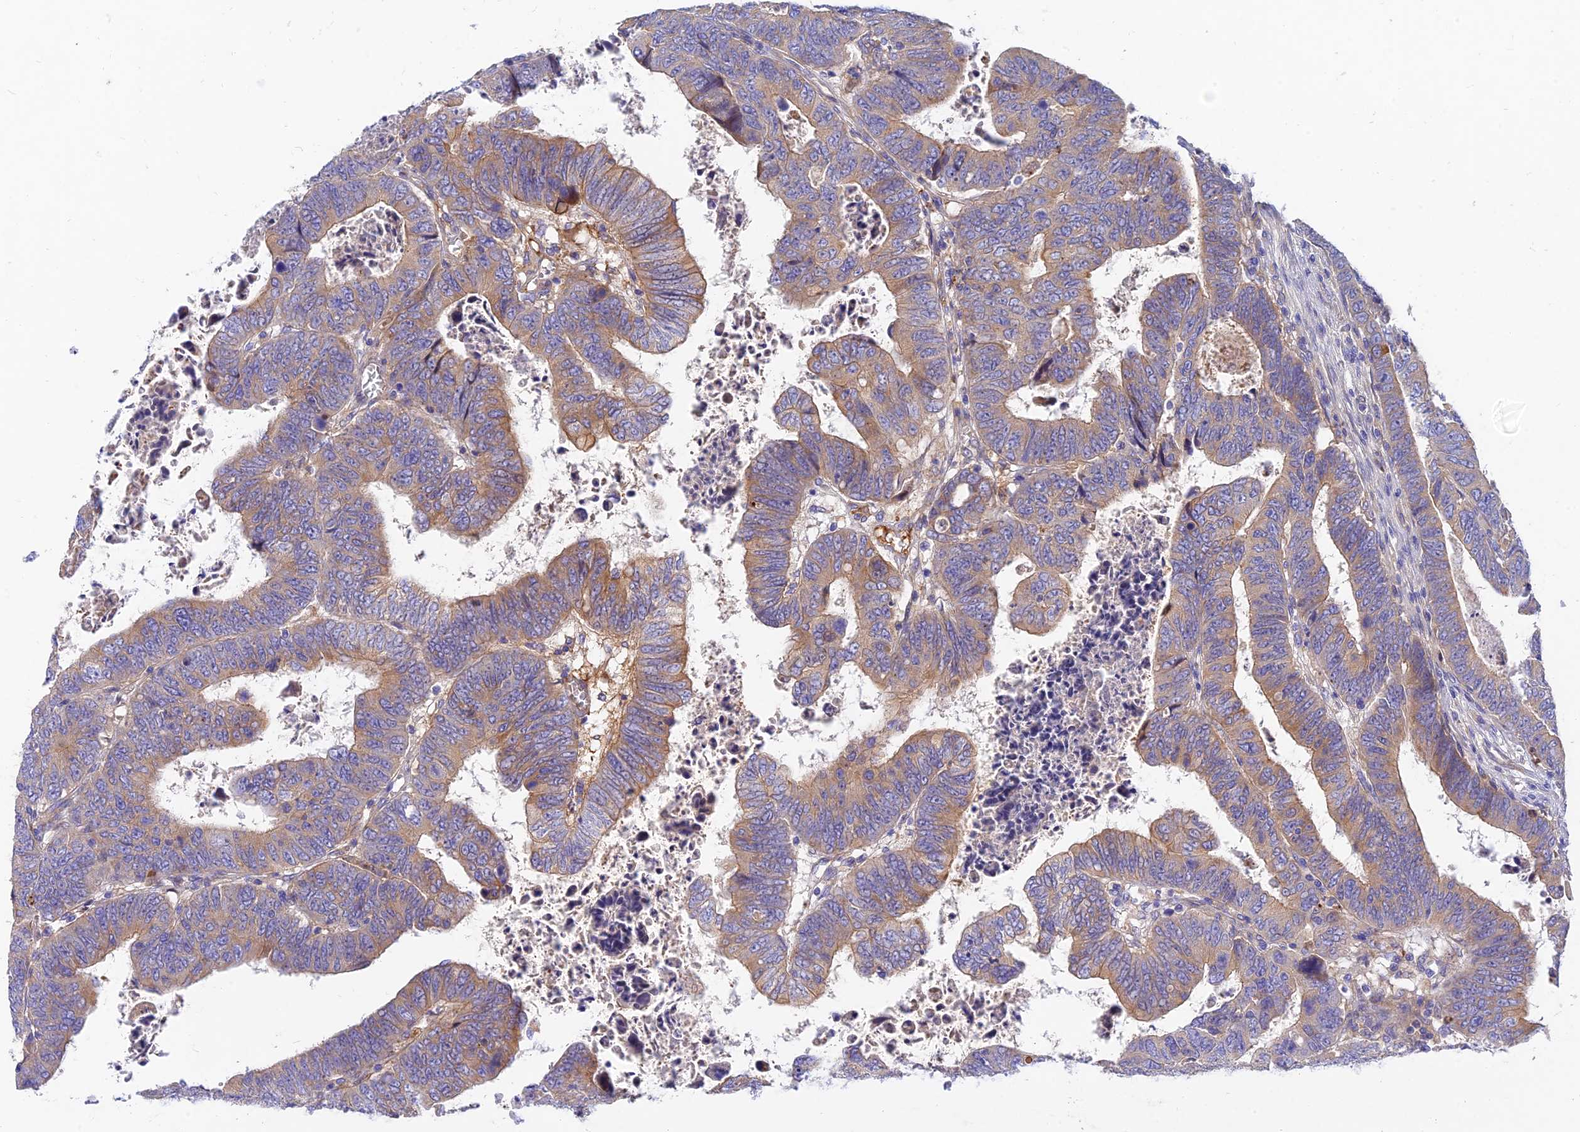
{"staining": {"intensity": "moderate", "quantity": "25%-75%", "location": "cytoplasmic/membranous"}, "tissue": "colorectal cancer", "cell_type": "Tumor cells", "image_type": "cancer", "snomed": [{"axis": "morphology", "description": "Normal tissue, NOS"}, {"axis": "morphology", "description": "Adenocarcinoma, NOS"}, {"axis": "topography", "description": "Rectum"}], "caption": "This photomicrograph reveals adenocarcinoma (colorectal) stained with immunohistochemistry (IHC) to label a protein in brown. The cytoplasmic/membranous of tumor cells show moderate positivity for the protein. Nuclei are counter-stained blue.", "gene": "MROH1", "patient": {"sex": "female", "age": 65}}